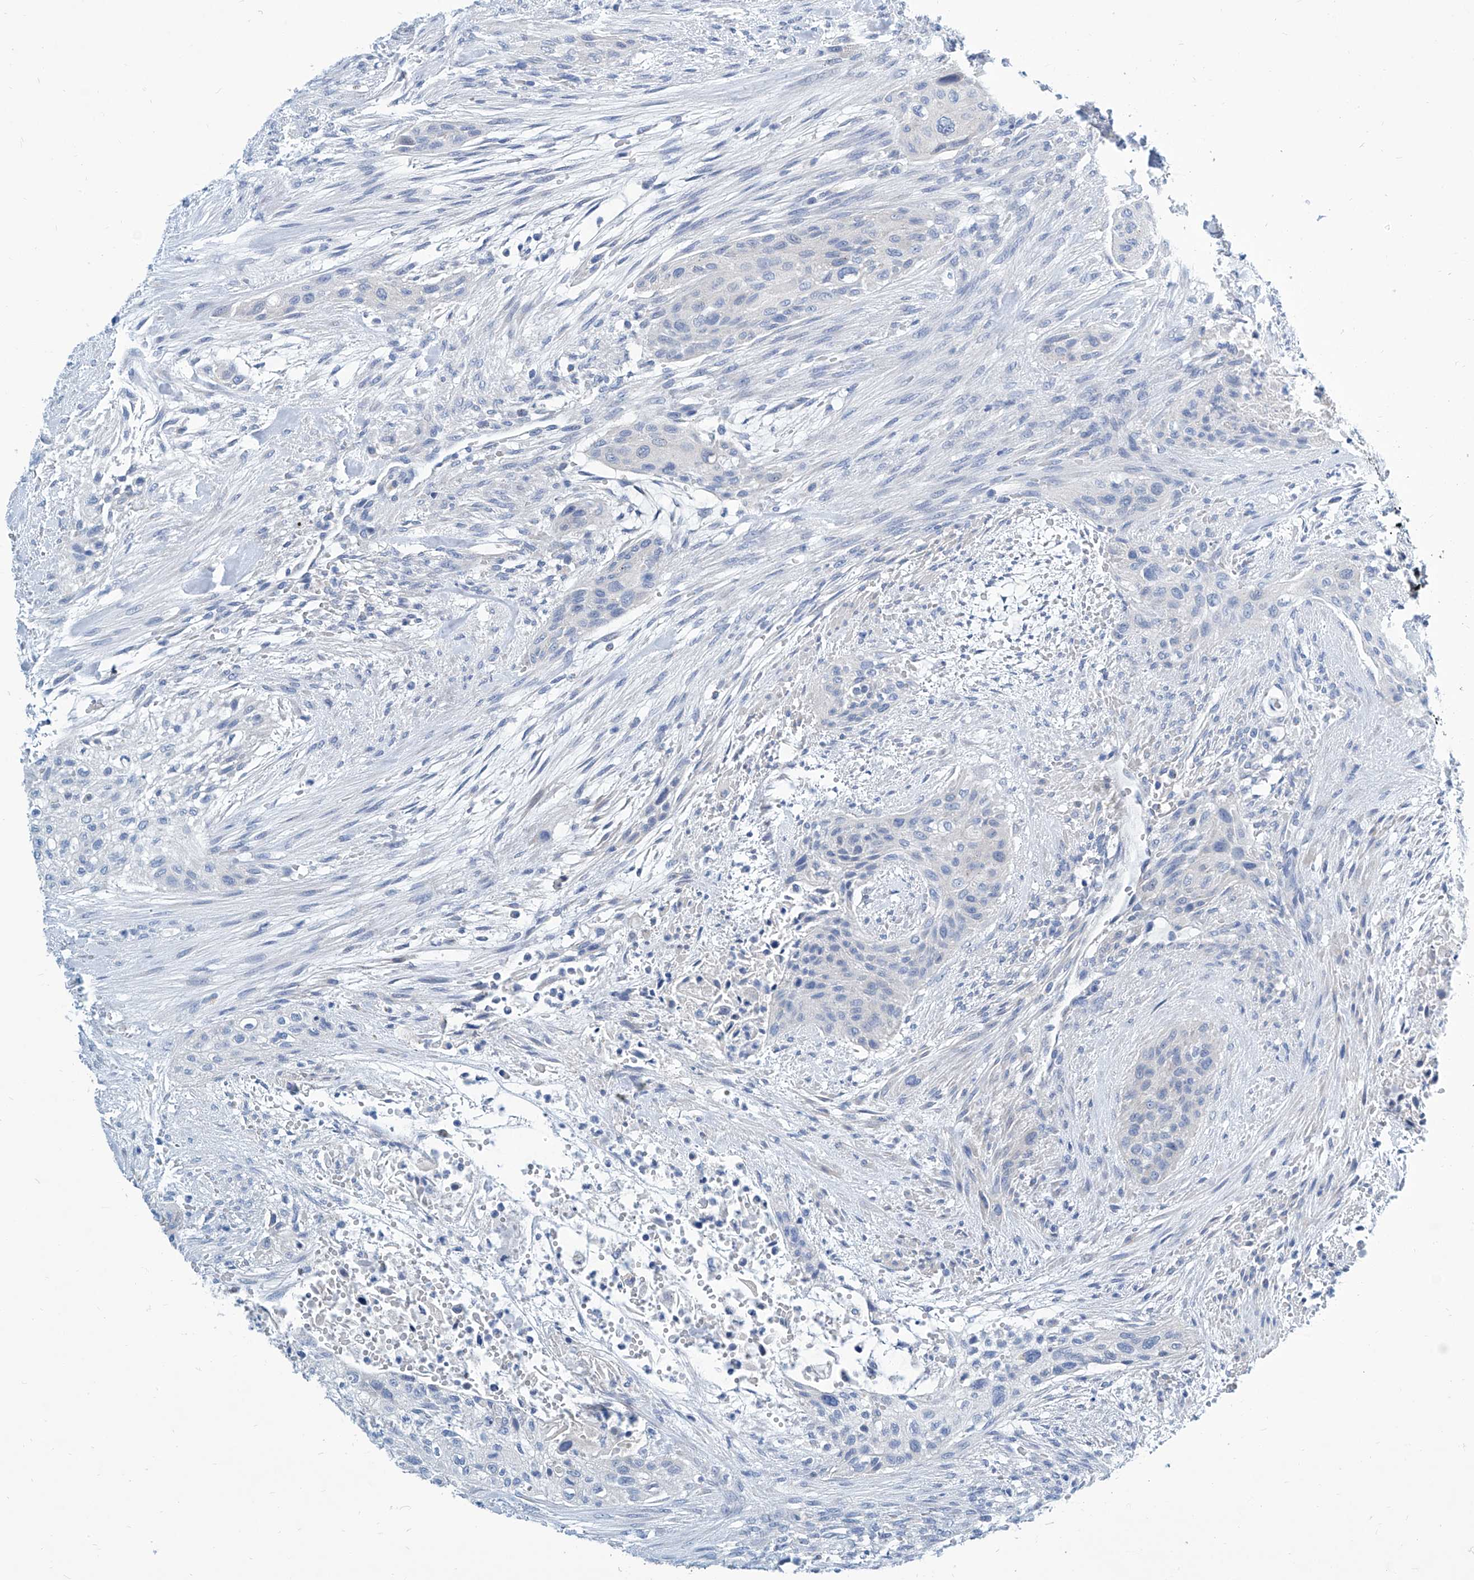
{"staining": {"intensity": "negative", "quantity": "none", "location": "none"}, "tissue": "urothelial cancer", "cell_type": "Tumor cells", "image_type": "cancer", "snomed": [{"axis": "morphology", "description": "Urothelial carcinoma, High grade"}, {"axis": "topography", "description": "Urinary bladder"}], "caption": "Protein analysis of urothelial carcinoma (high-grade) shows no significant expression in tumor cells.", "gene": "ZNF519", "patient": {"sex": "male", "age": 35}}